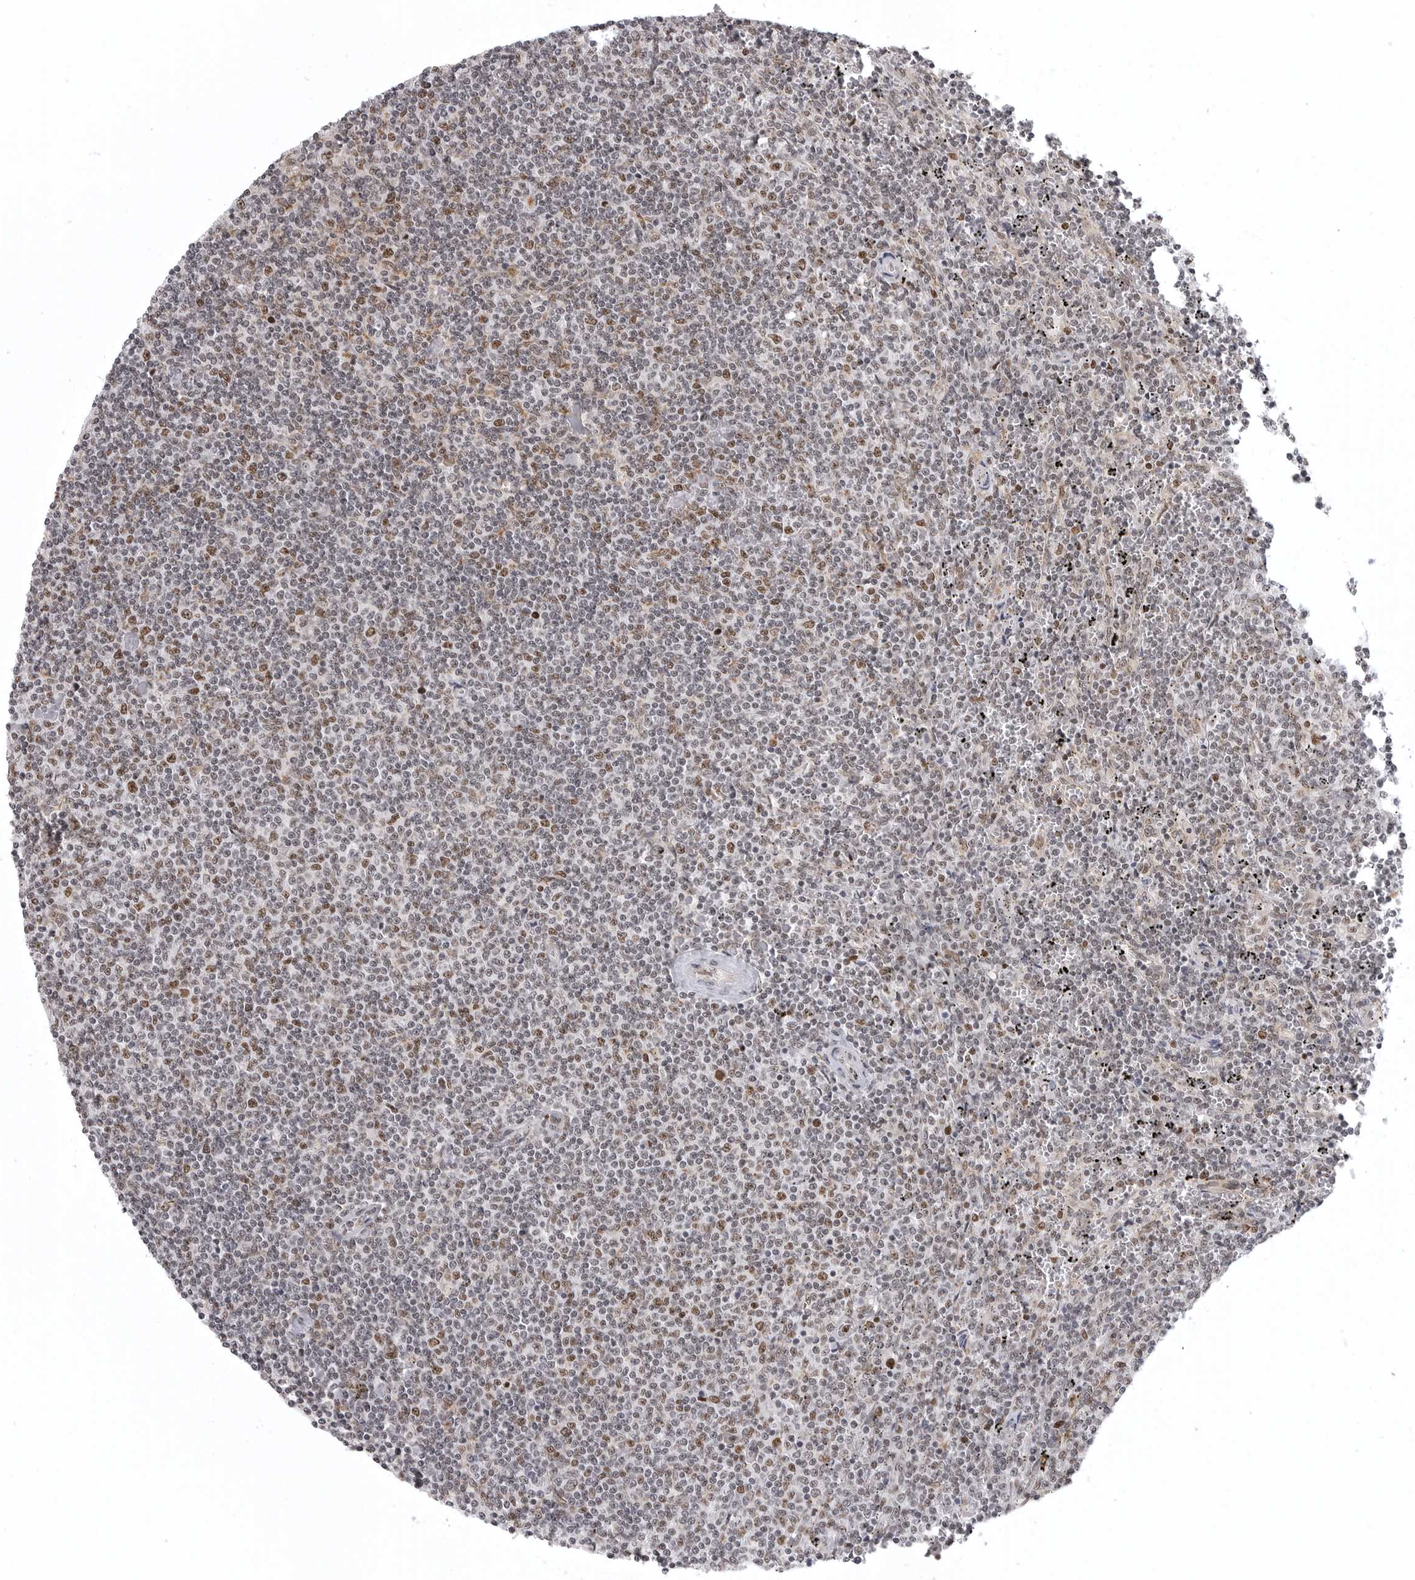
{"staining": {"intensity": "weak", "quantity": "<25%", "location": "nuclear"}, "tissue": "lymphoma", "cell_type": "Tumor cells", "image_type": "cancer", "snomed": [{"axis": "morphology", "description": "Malignant lymphoma, non-Hodgkin's type, Low grade"}, {"axis": "topography", "description": "Spleen"}], "caption": "Immunohistochemical staining of human low-grade malignant lymphoma, non-Hodgkin's type reveals no significant staining in tumor cells.", "gene": "PRDM10", "patient": {"sex": "female", "age": 50}}